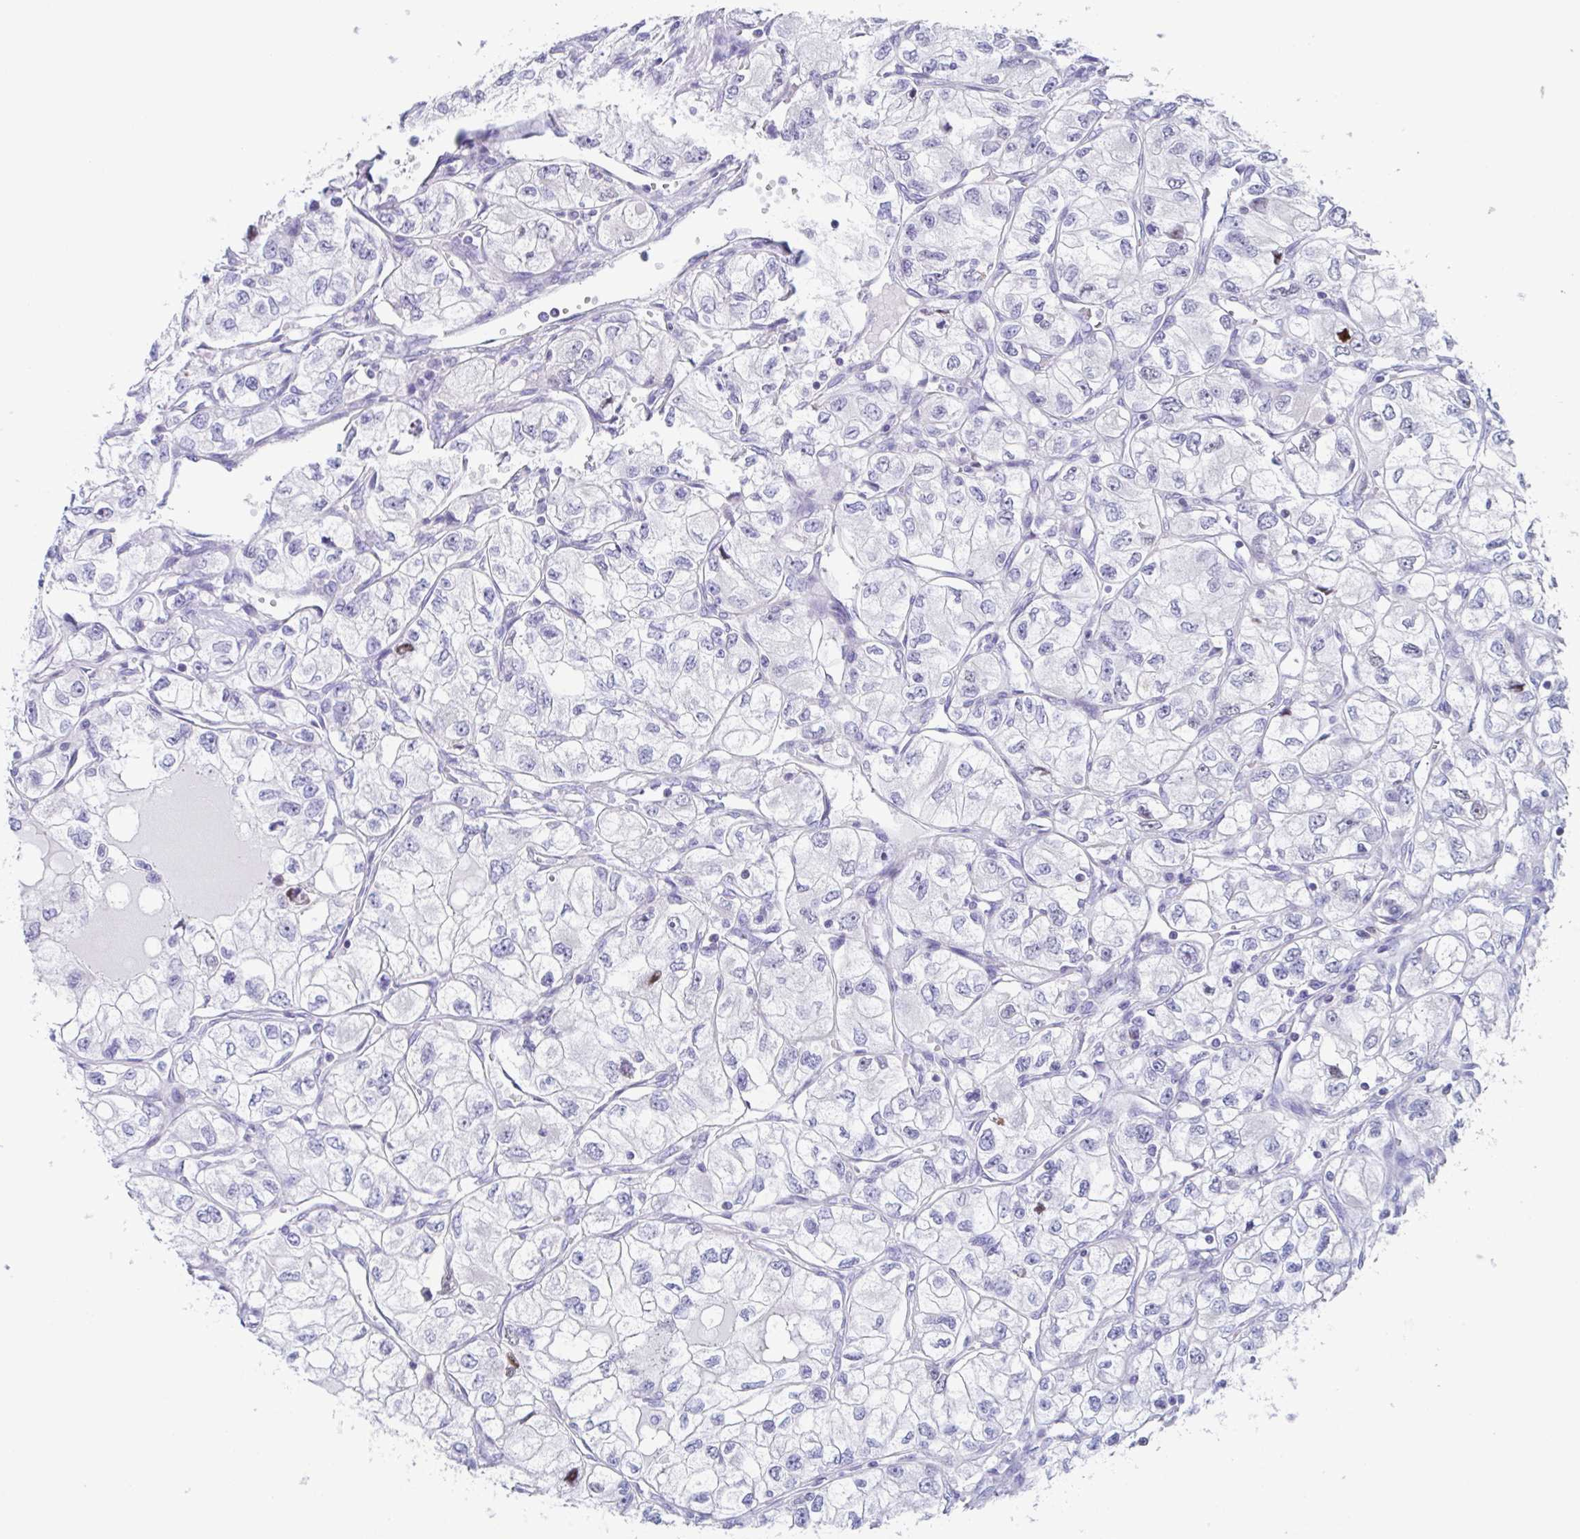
{"staining": {"intensity": "negative", "quantity": "none", "location": "none"}, "tissue": "renal cancer", "cell_type": "Tumor cells", "image_type": "cancer", "snomed": [{"axis": "morphology", "description": "Adenocarcinoma, NOS"}, {"axis": "topography", "description": "Kidney"}], "caption": "Immunohistochemistry (IHC) histopathology image of neoplastic tissue: adenocarcinoma (renal) stained with DAB demonstrates no significant protein expression in tumor cells.", "gene": "PBOV1", "patient": {"sex": "female", "age": 59}}